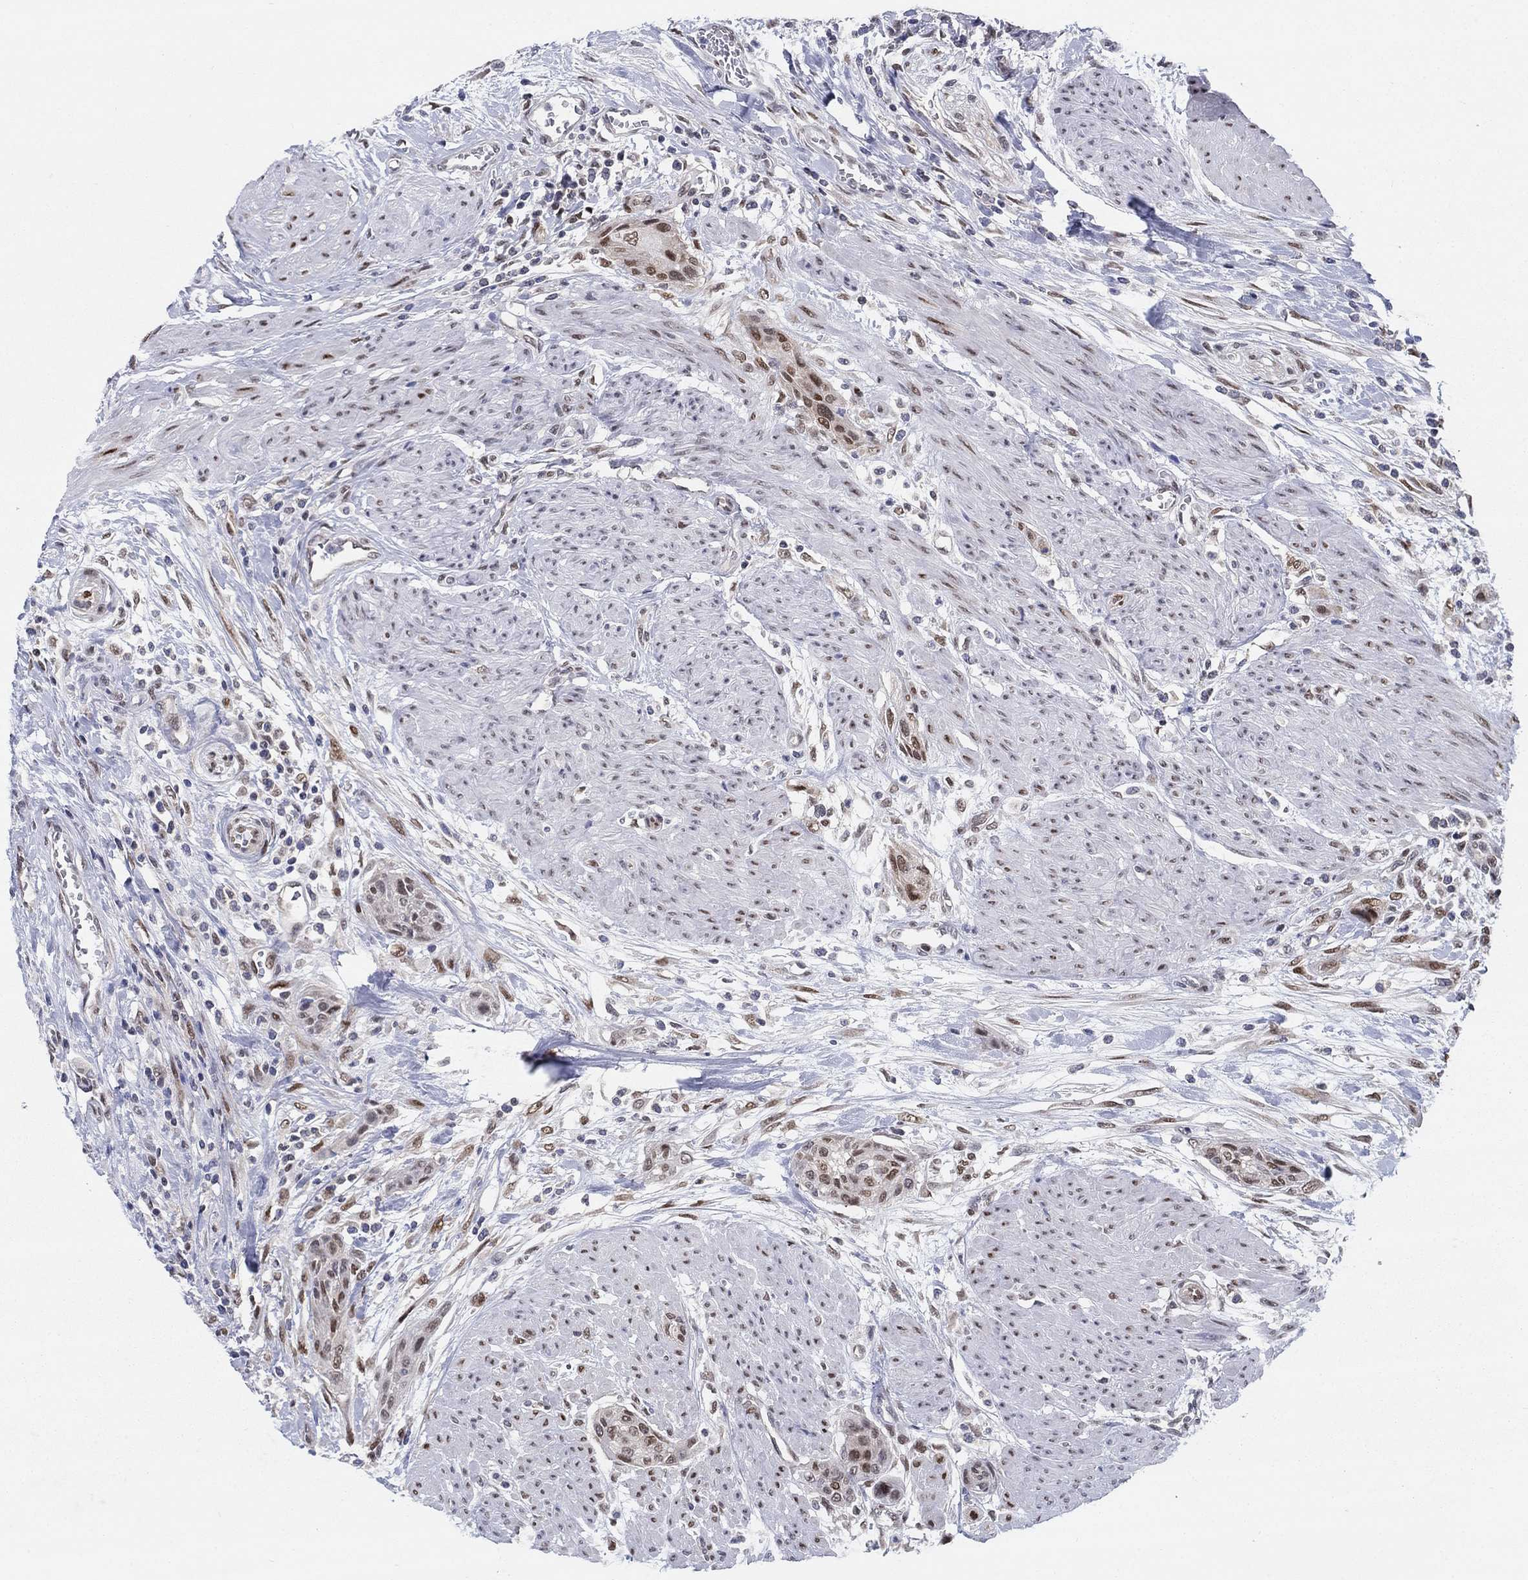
{"staining": {"intensity": "moderate", "quantity": "25%-75%", "location": "nuclear"}, "tissue": "urothelial cancer", "cell_type": "Tumor cells", "image_type": "cancer", "snomed": [{"axis": "morphology", "description": "Urothelial carcinoma, High grade"}, {"axis": "topography", "description": "Urinary bladder"}], "caption": "Brown immunohistochemical staining in human urothelial carcinoma (high-grade) demonstrates moderate nuclear expression in about 25%-75% of tumor cells.", "gene": "CENPE", "patient": {"sex": "male", "age": 35}}